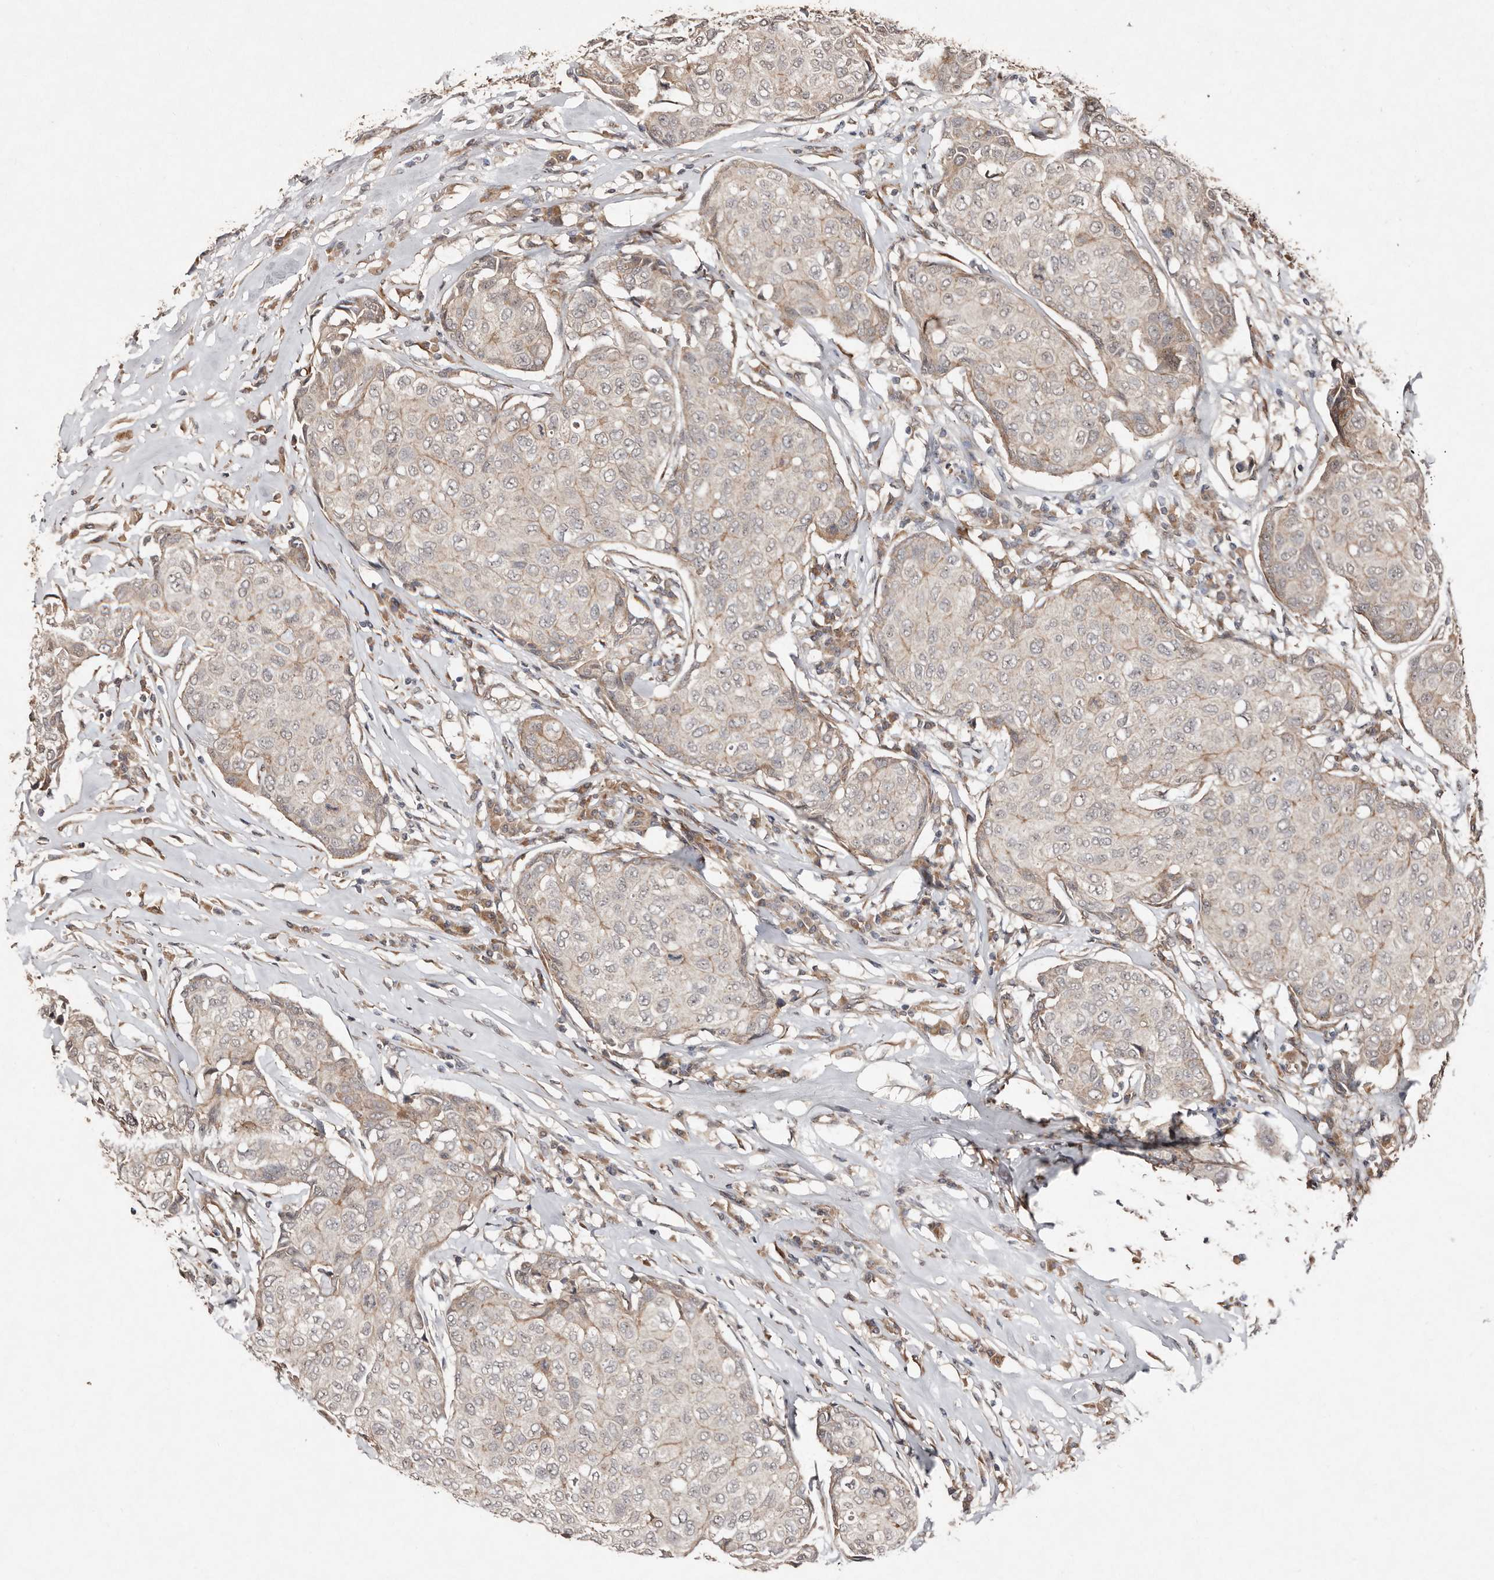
{"staining": {"intensity": "weak", "quantity": "25%-75%", "location": "cytoplasmic/membranous"}, "tissue": "breast cancer", "cell_type": "Tumor cells", "image_type": "cancer", "snomed": [{"axis": "morphology", "description": "Duct carcinoma"}, {"axis": "topography", "description": "Breast"}], "caption": "Immunohistochemistry (DAB (3,3'-diaminobenzidine)) staining of human breast infiltrating ductal carcinoma displays weak cytoplasmic/membranous protein expression in about 25%-75% of tumor cells.", "gene": "DIP2C", "patient": {"sex": "female", "age": 80}}